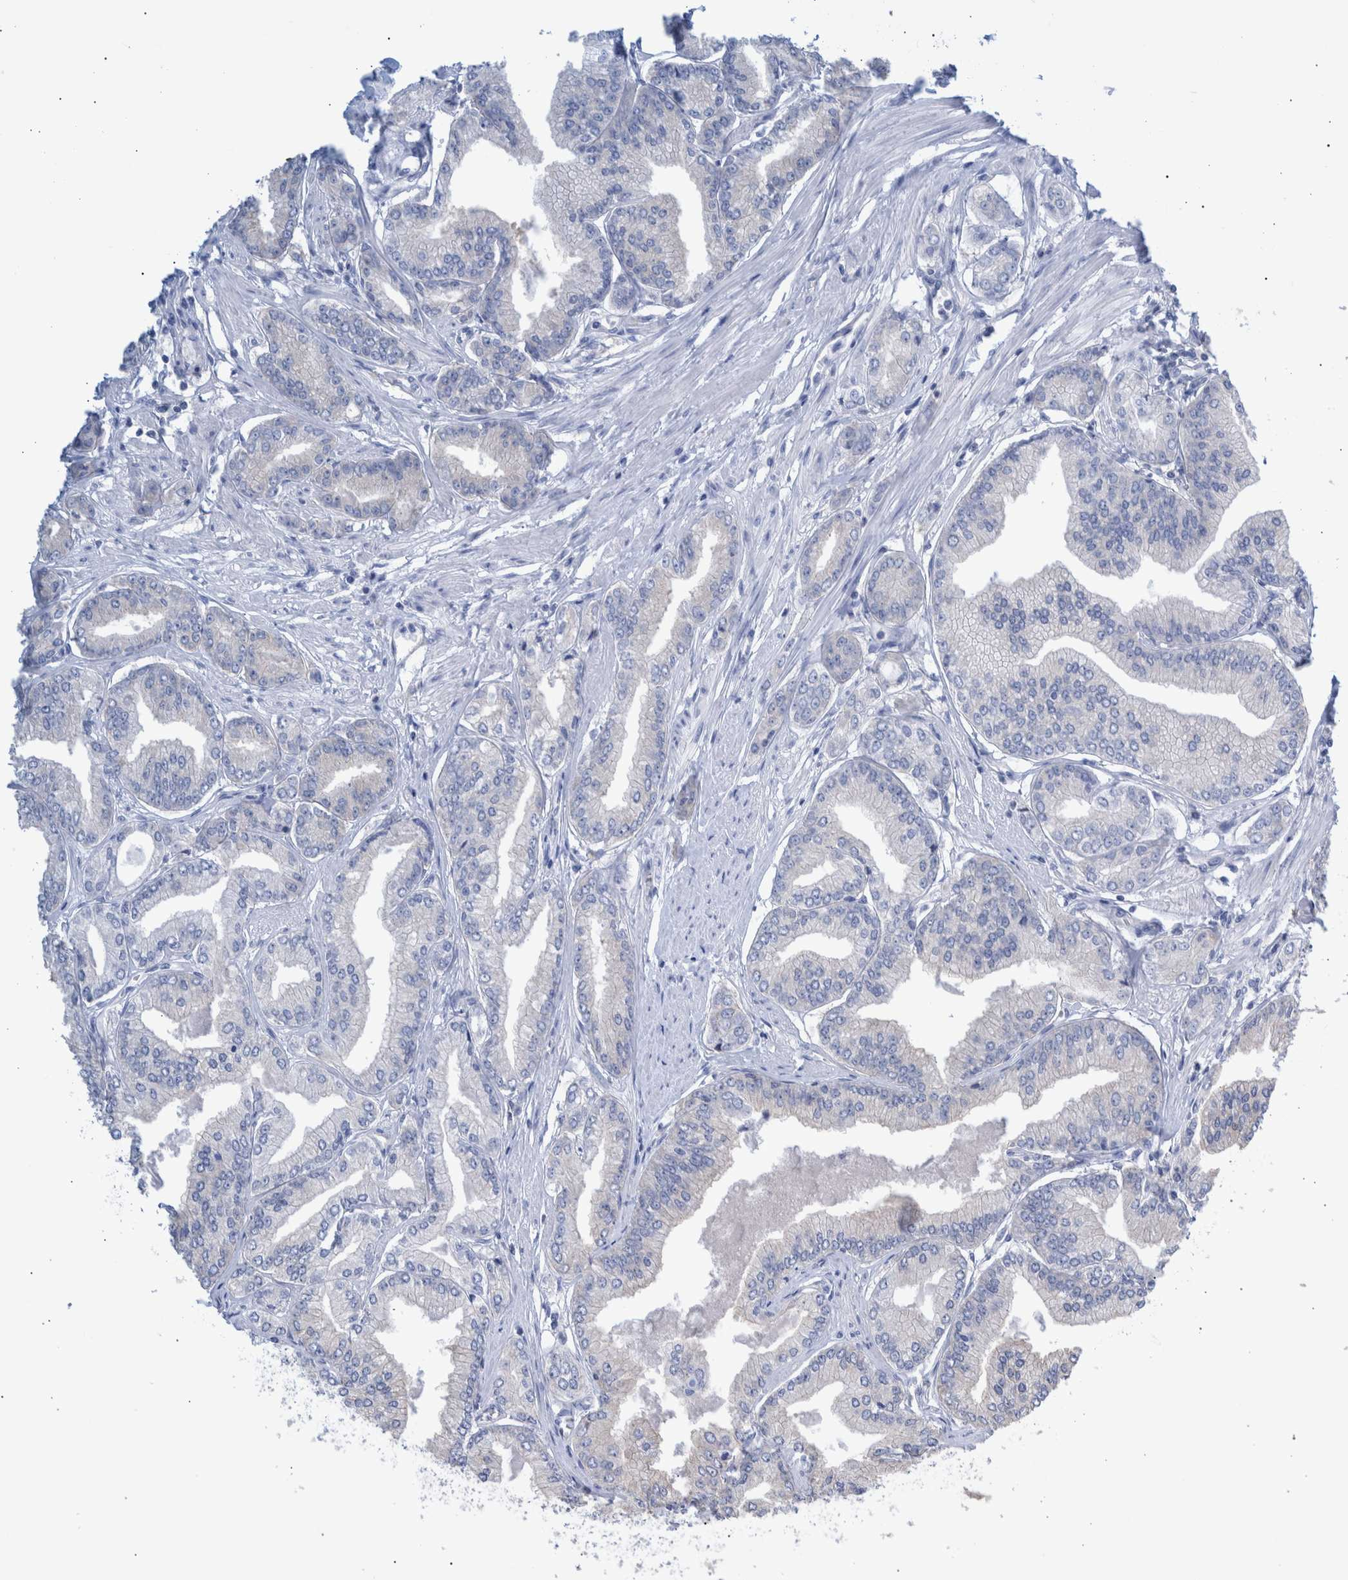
{"staining": {"intensity": "negative", "quantity": "none", "location": "none"}, "tissue": "prostate cancer", "cell_type": "Tumor cells", "image_type": "cancer", "snomed": [{"axis": "morphology", "description": "Adenocarcinoma, Low grade"}, {"axis": "topography", "description": "Prostate"}], "caption": "Protein analysis of prostate adenocarcinoma (low-grade) displays no significant expression in tumor cells.", "gene": "PPP3CC", "patient": {"sex": "male", "age": 52}}